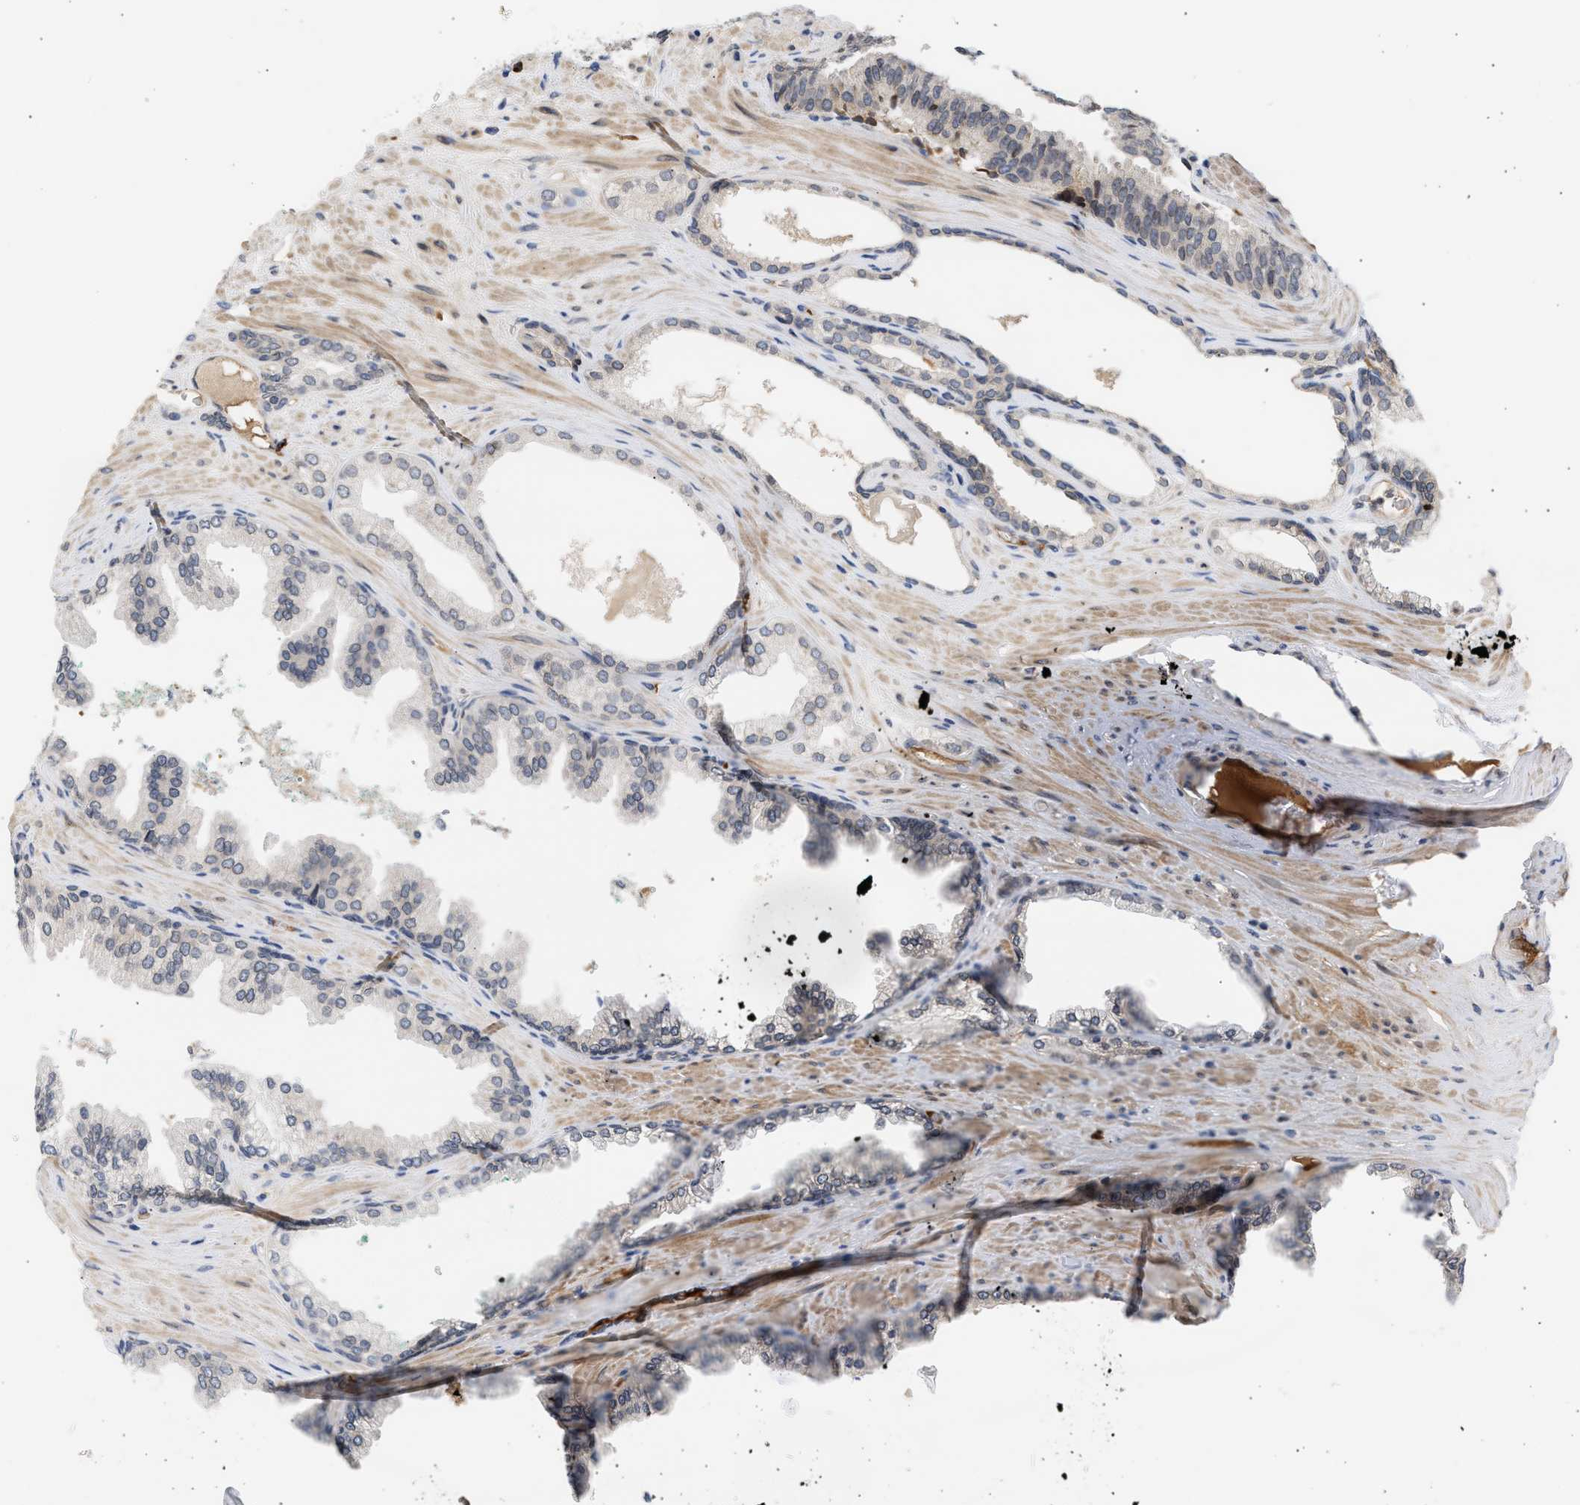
{"staining": {"intensity": "negative", "quantity": "none", "location": "none"}, "tissue": "prostate cancer", "cell_type": "Tumor cells", "image_type": "cancer", "snomed": [{"axis": "morphology", "description": "Adenocarcinoma, High grade"}, {"axis": "topography", "description": "Prostate"}], "caption": "There is no significant expression in tumor cells of prostate cancer (high-grade adenocarcinoma). The staining is performed using DAB brown chromogen with nuclei counter-stained in using hematoxylin.", "gene": "NUP62", "patient": {"sex": "male", "age": 71}}